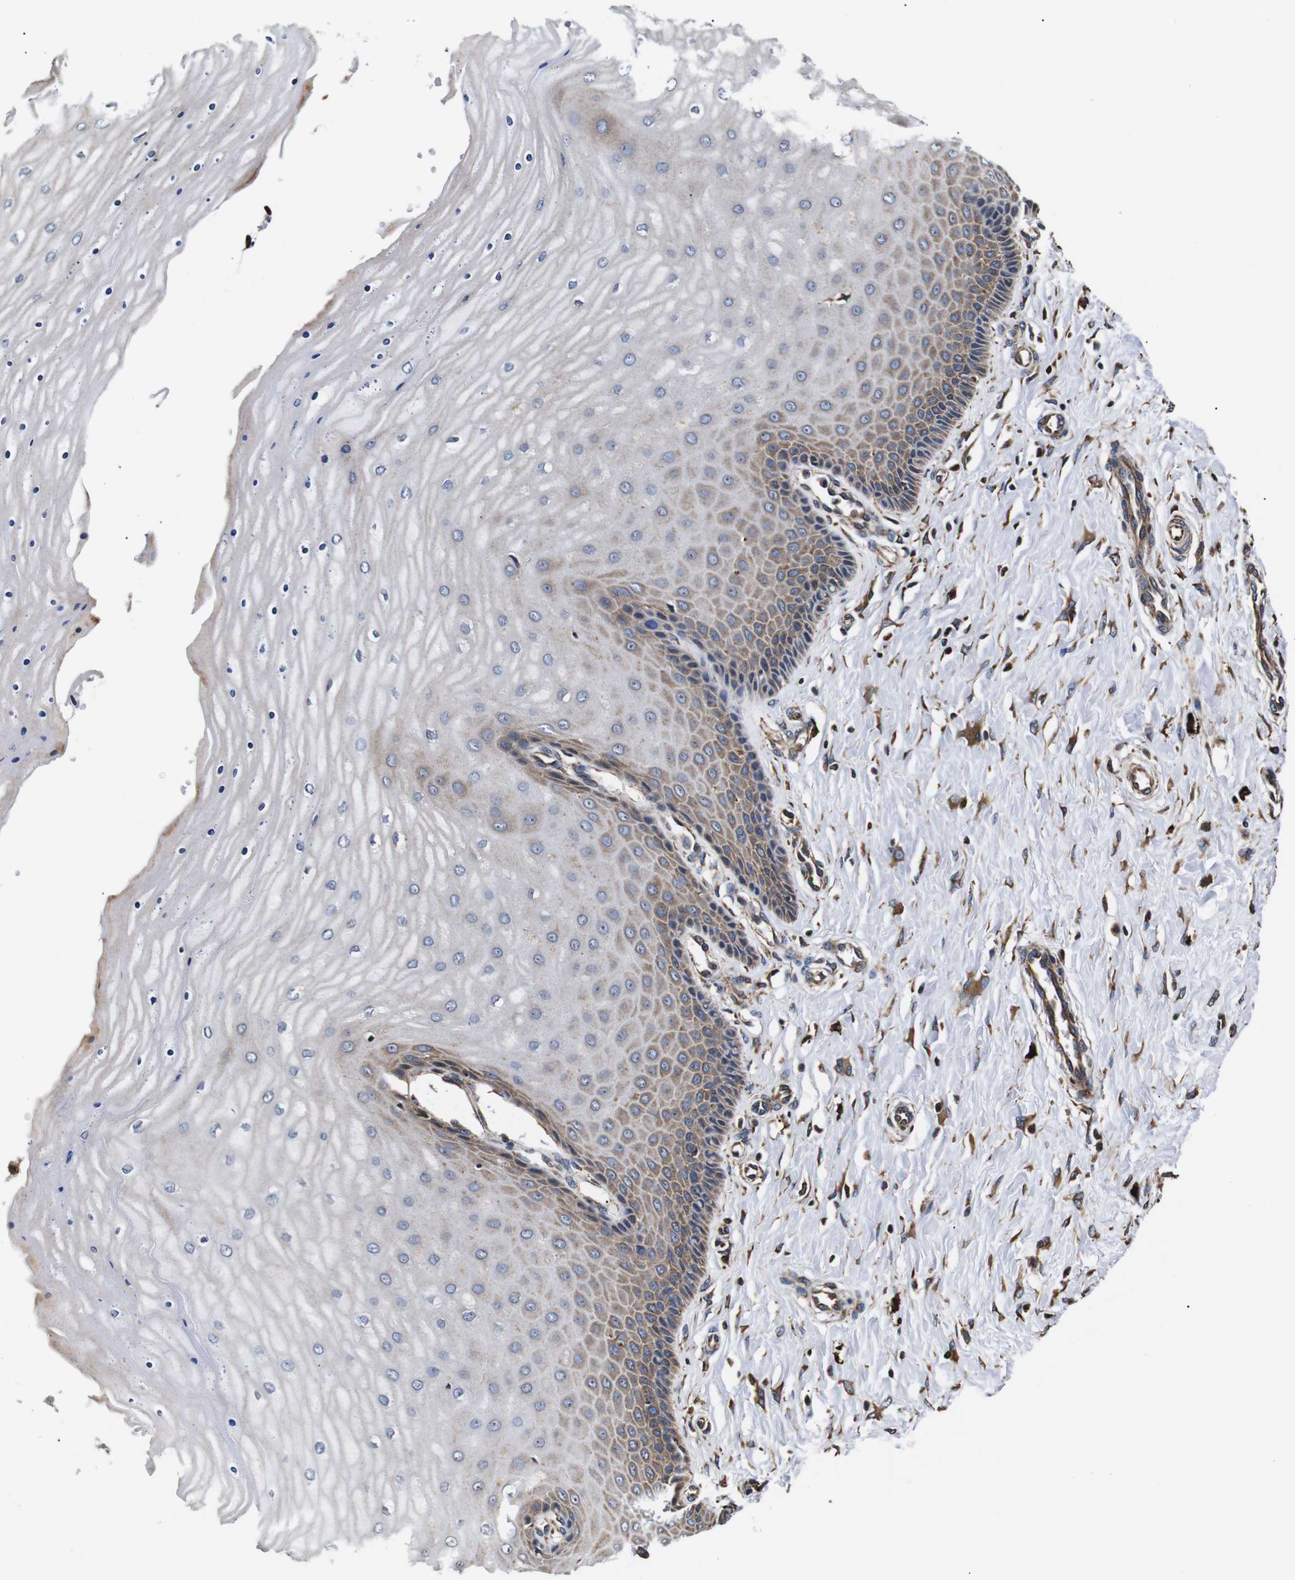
{"staining": {"intensity": "moderate", "quantity": ">75%", "location": "cytoplasmic/membranous"}, "tissue": "cervix", "cell_type": "Glandular cells", "image_type": "normal", "snomed": [{"axis": "morphology", "description": "Normal tissue, NOS"}, {"axis": "topography", "description": "Cervix"}], "caption": "Immunohistochemical staining of benign cervix demonstrates medium levels of moderate cytoplasmic/membranous staining in about >75% of glandular cells.", "gene": "HHIP", "patient": {"sex": "female", "age": 55}}